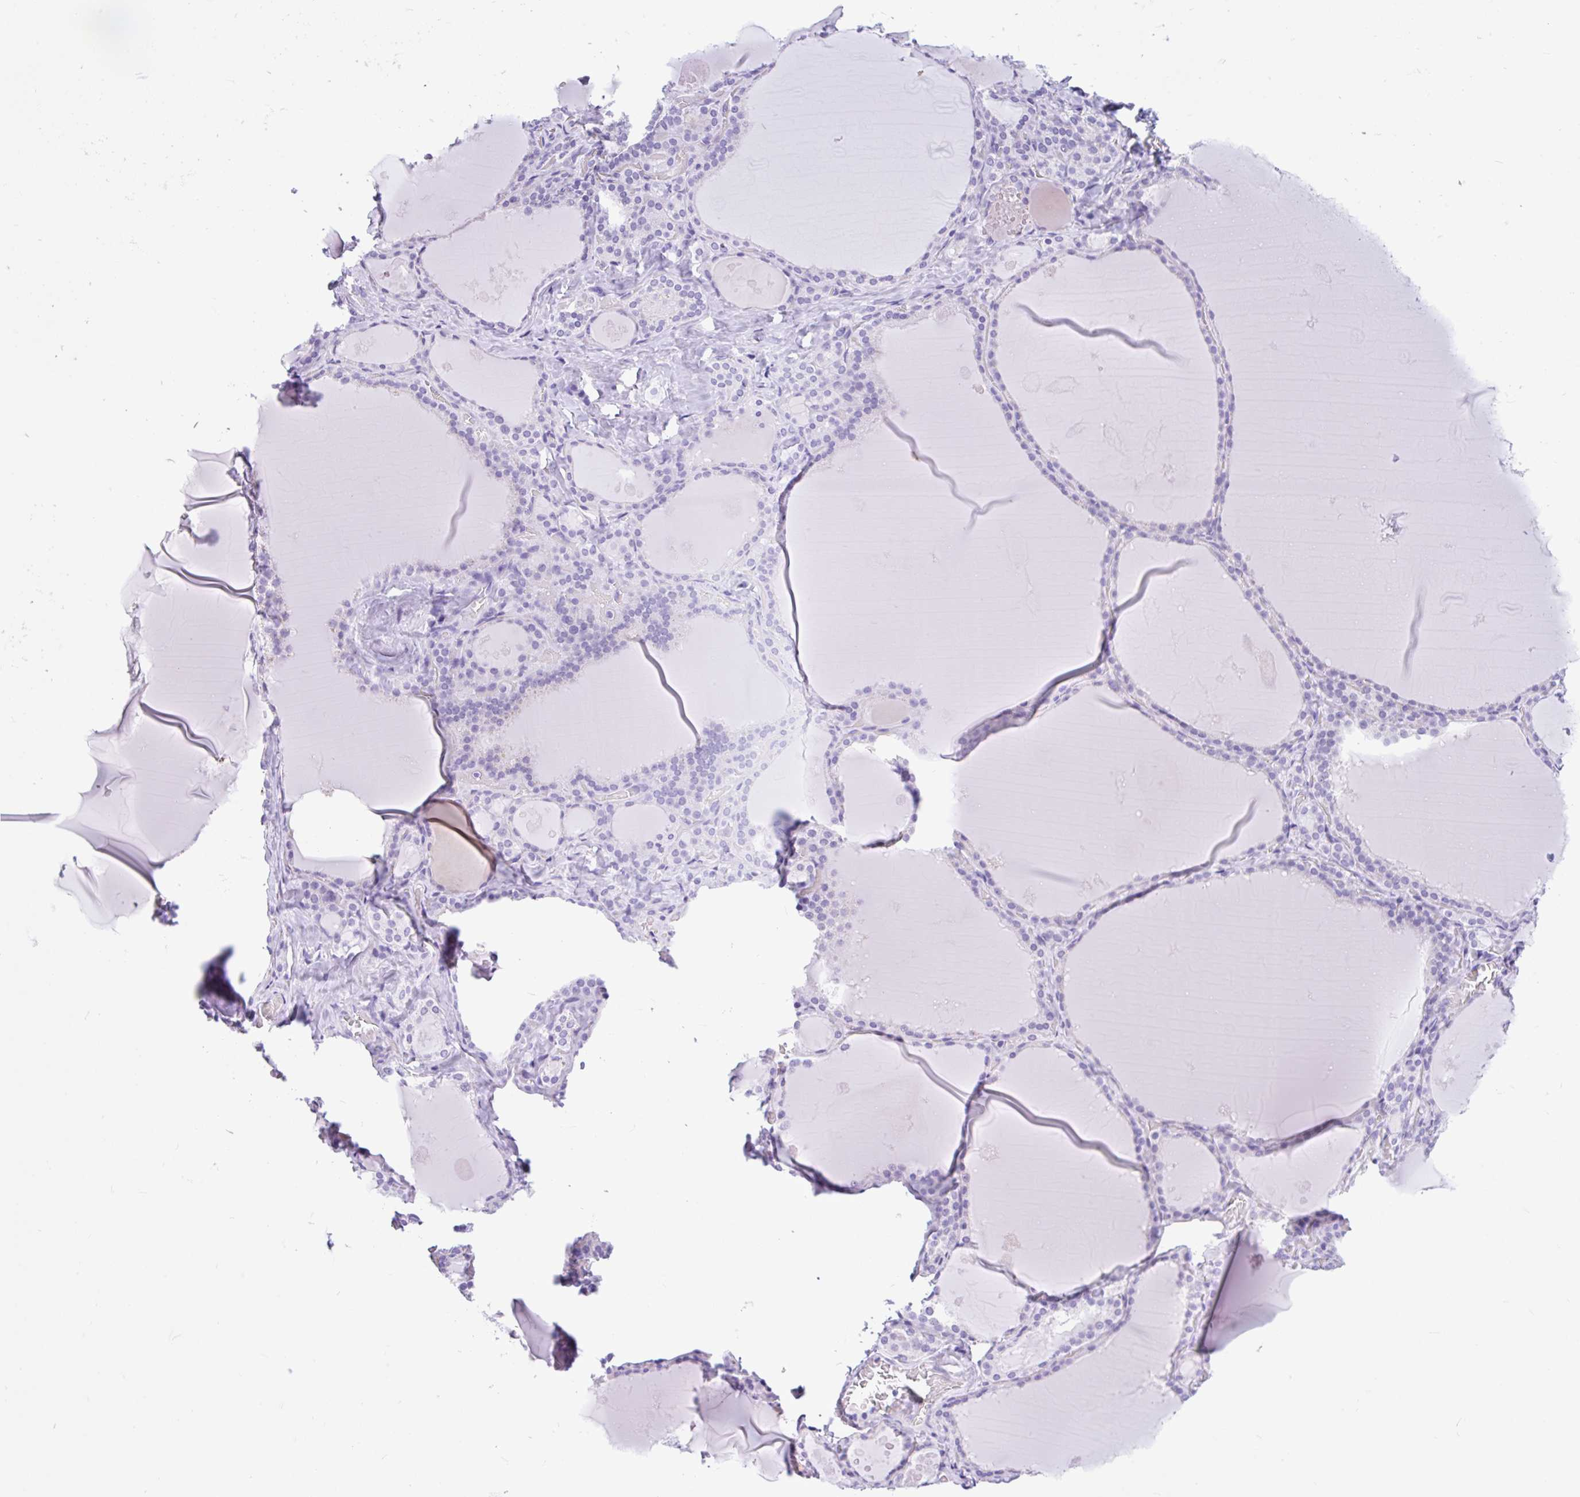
{"staining": {"intensity": "negative", "quantity": "none", "location": "none"}, "tissue": "thyroid gland", "cell_type": "Glandular cells", "image_type": "normal", "snomed": [{"axis": "morphology", "description": "Normal tissue, NOS"}, {"axis": "topography", "description": "Thyroid gland"}], "caption": "This is an immunohistochemistry (IHC) histopathology image of normal thyroid gland. There is no expression in glandular cells.", "gene": "ZNF319", "patient": {"sex": "male", "age": 56}}